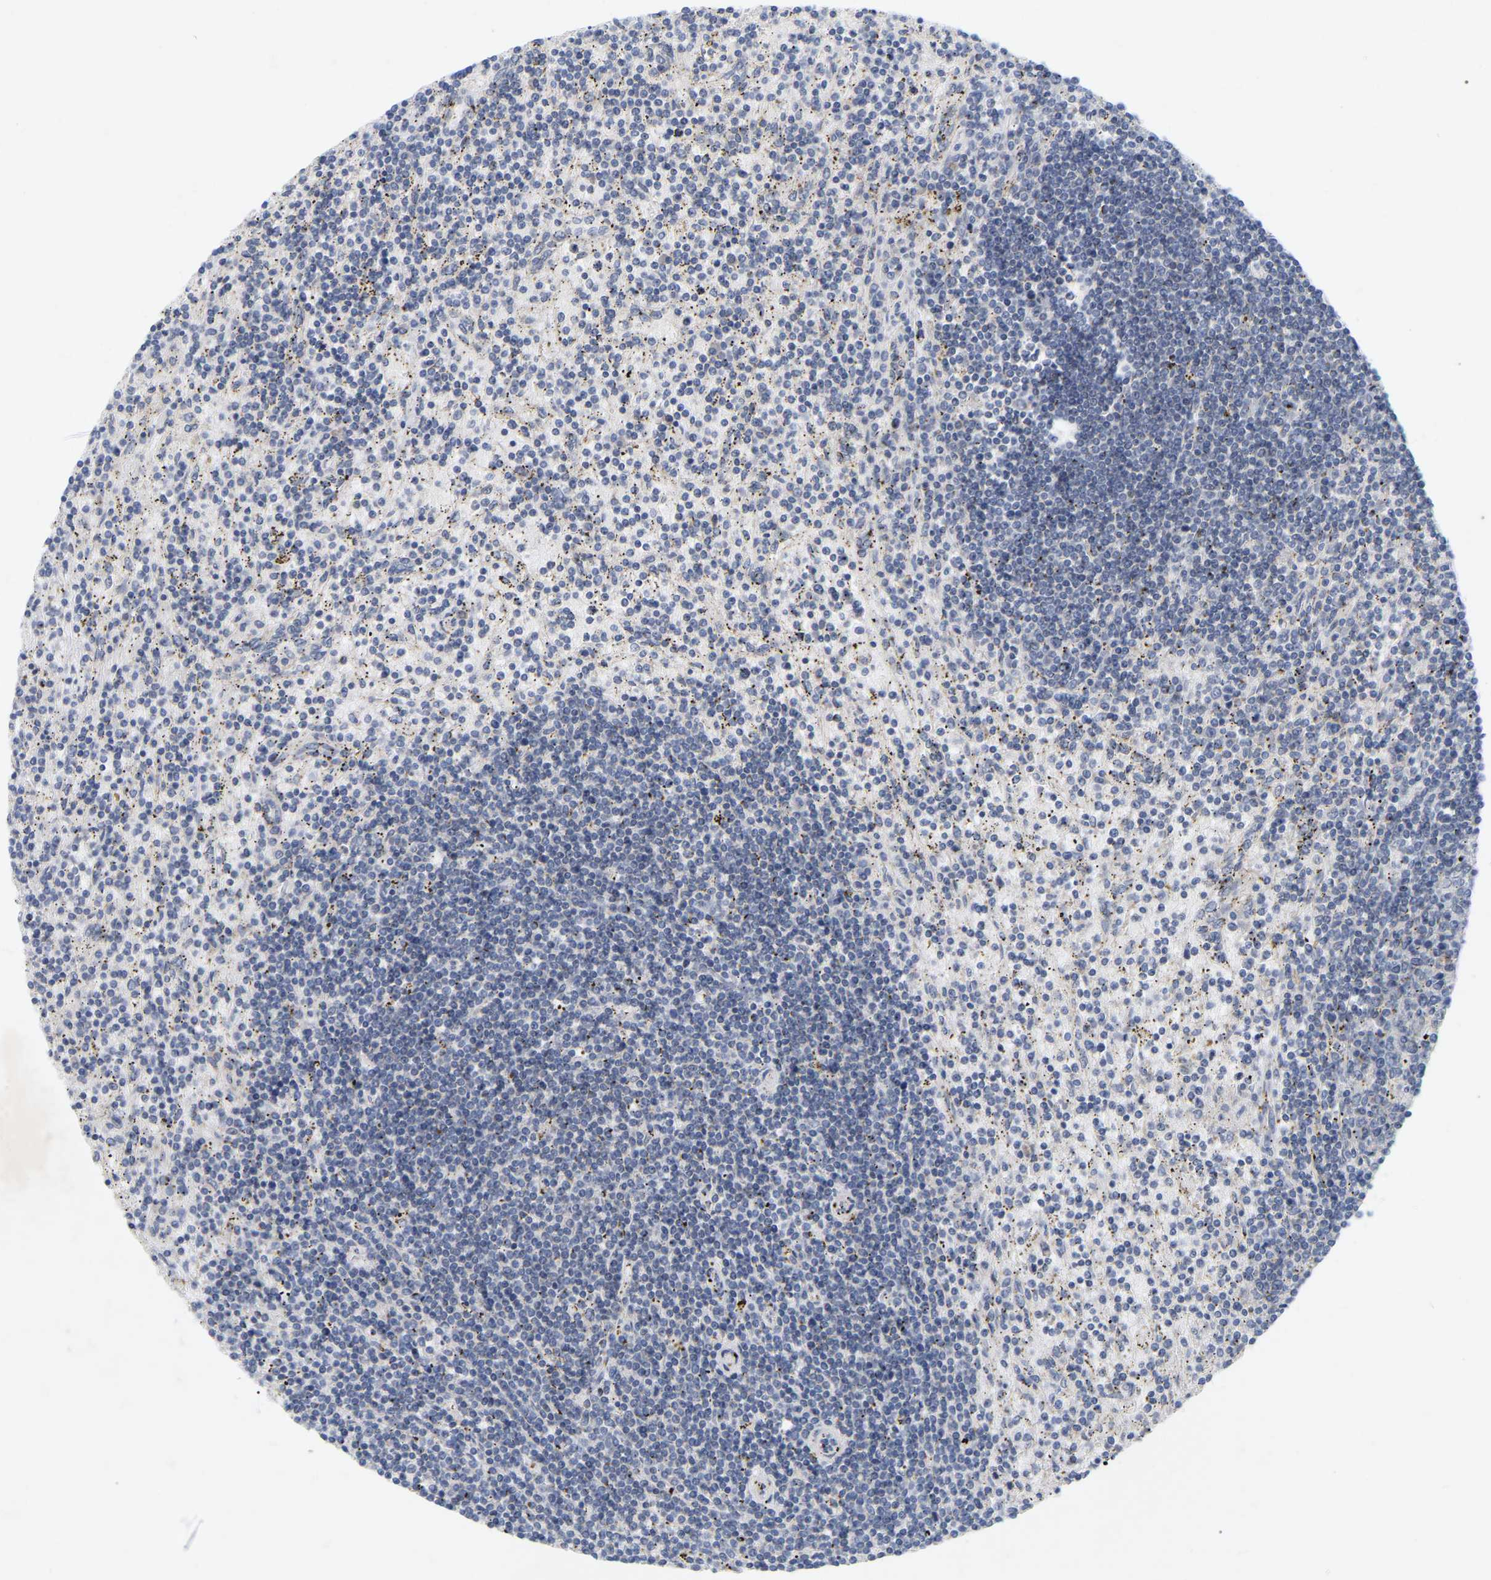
{"staining": {"intensity": "negative", "quantity": "none", "location": "none"}, "tissue": "lymphoma", "cell_type": "Tumor cells", "image_type": "cancer", "snomed": [{"axis": "morphology", "description": "Malignant lymphoma, non-Hodgkin's type, Low grade"}, {"axis": "topography", "description": "Spleen"}], "caption": "The photomicrograph demonstrates no significant positivity in tumor cells of low-grade malignant lymphoma, non-Hodgkin's type. (IHC, brightfield microscopy, high magnification).", "gene": "MINDY4", "patient": {"sex": "male", "age": 76}}